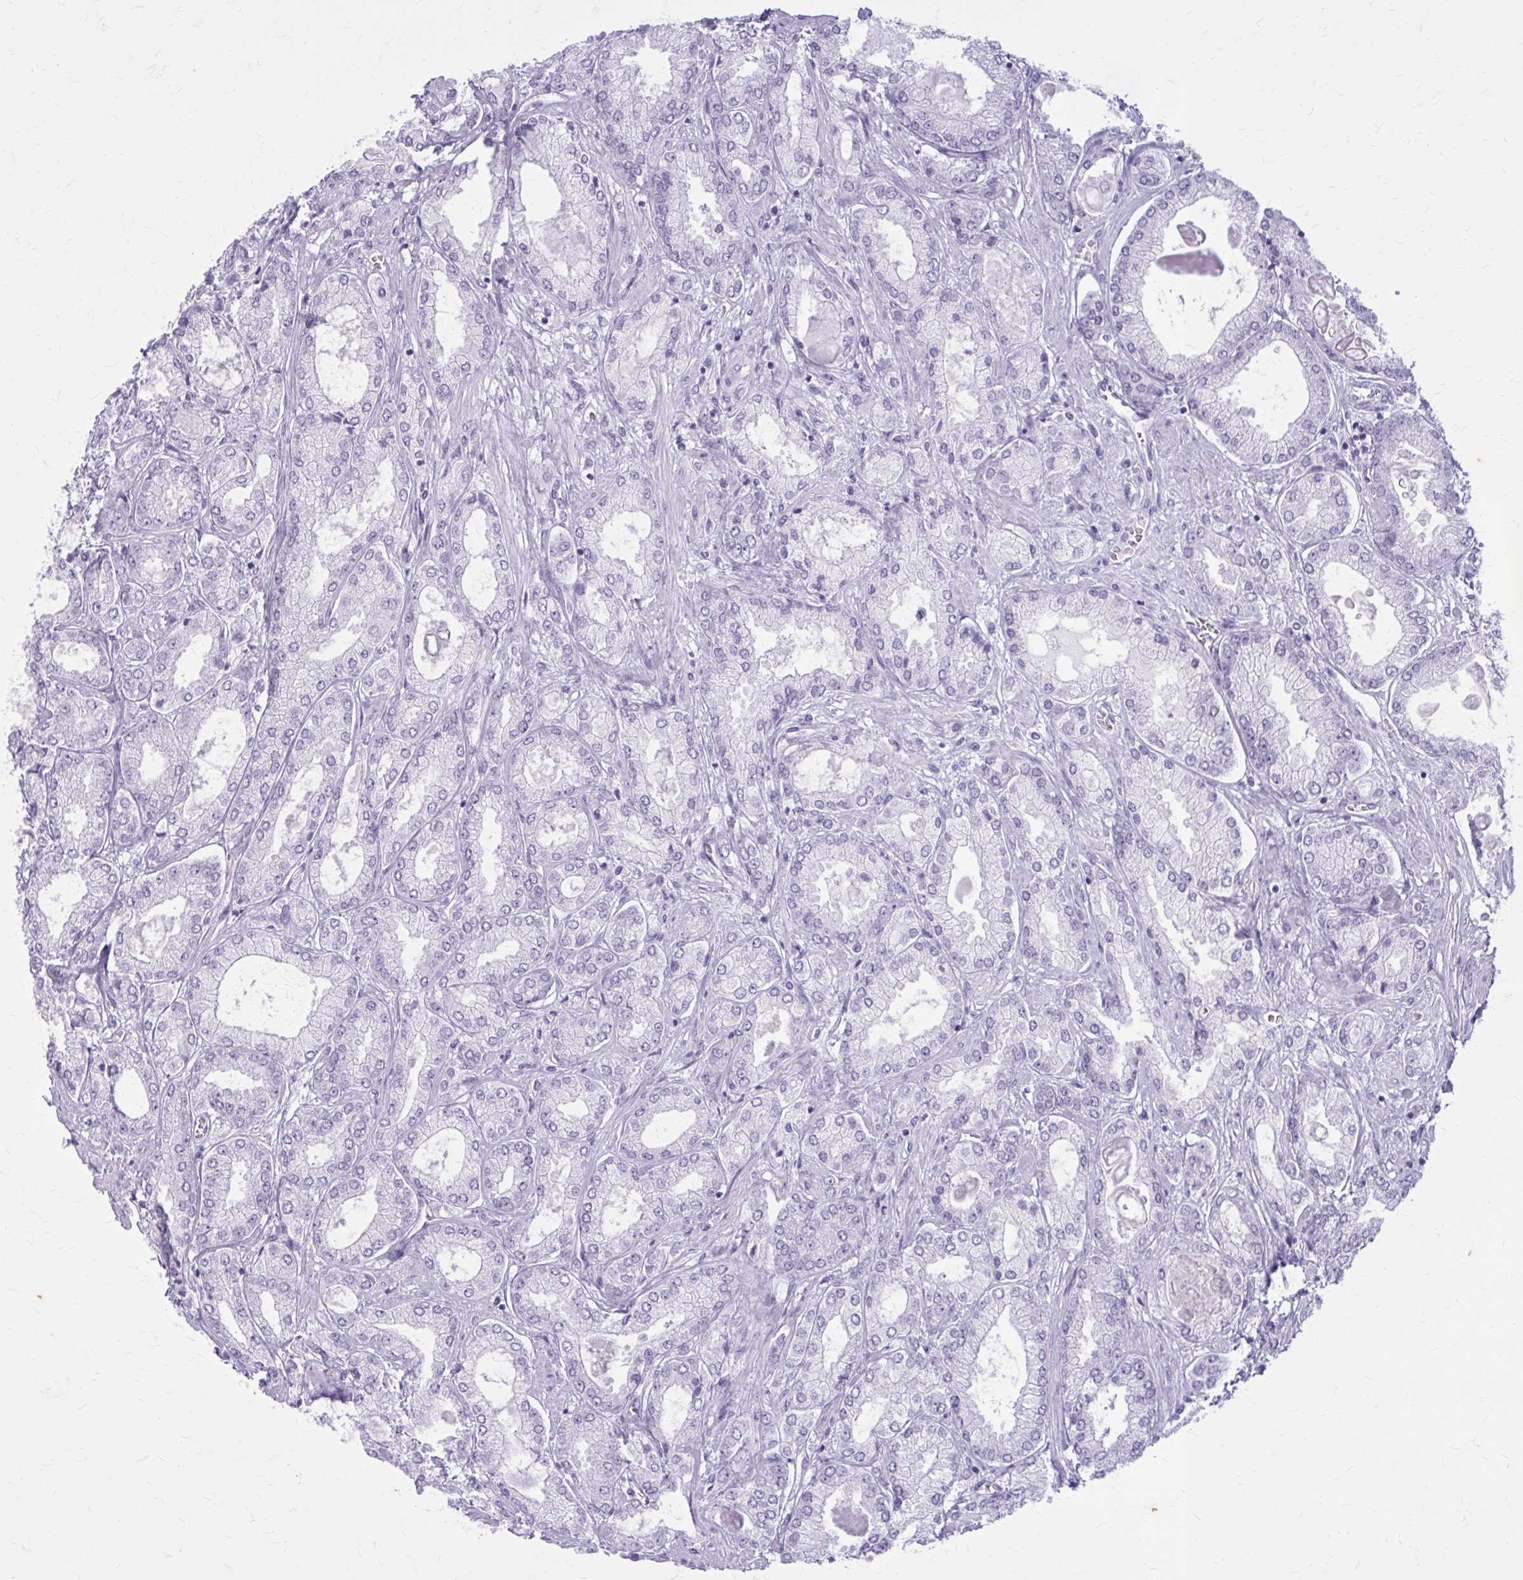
{"staining": {"intensity": "negative", "quantity": "none", "location": "none"}, "tissue": "prostate cancer", "cell_type": "Tumor cells", "image_type": "cancer", "snomed": [{"axis": "morphology", "description": "Adenocarcinoma, High grade"}, {"axis": "topography", "description": "Prostate"}], "caption": "The histopathology image demonstrates no staining of tumor cells in prostate cancer.", "gene": "KRT5", "patient": {"sex": "male", "age": 68}}